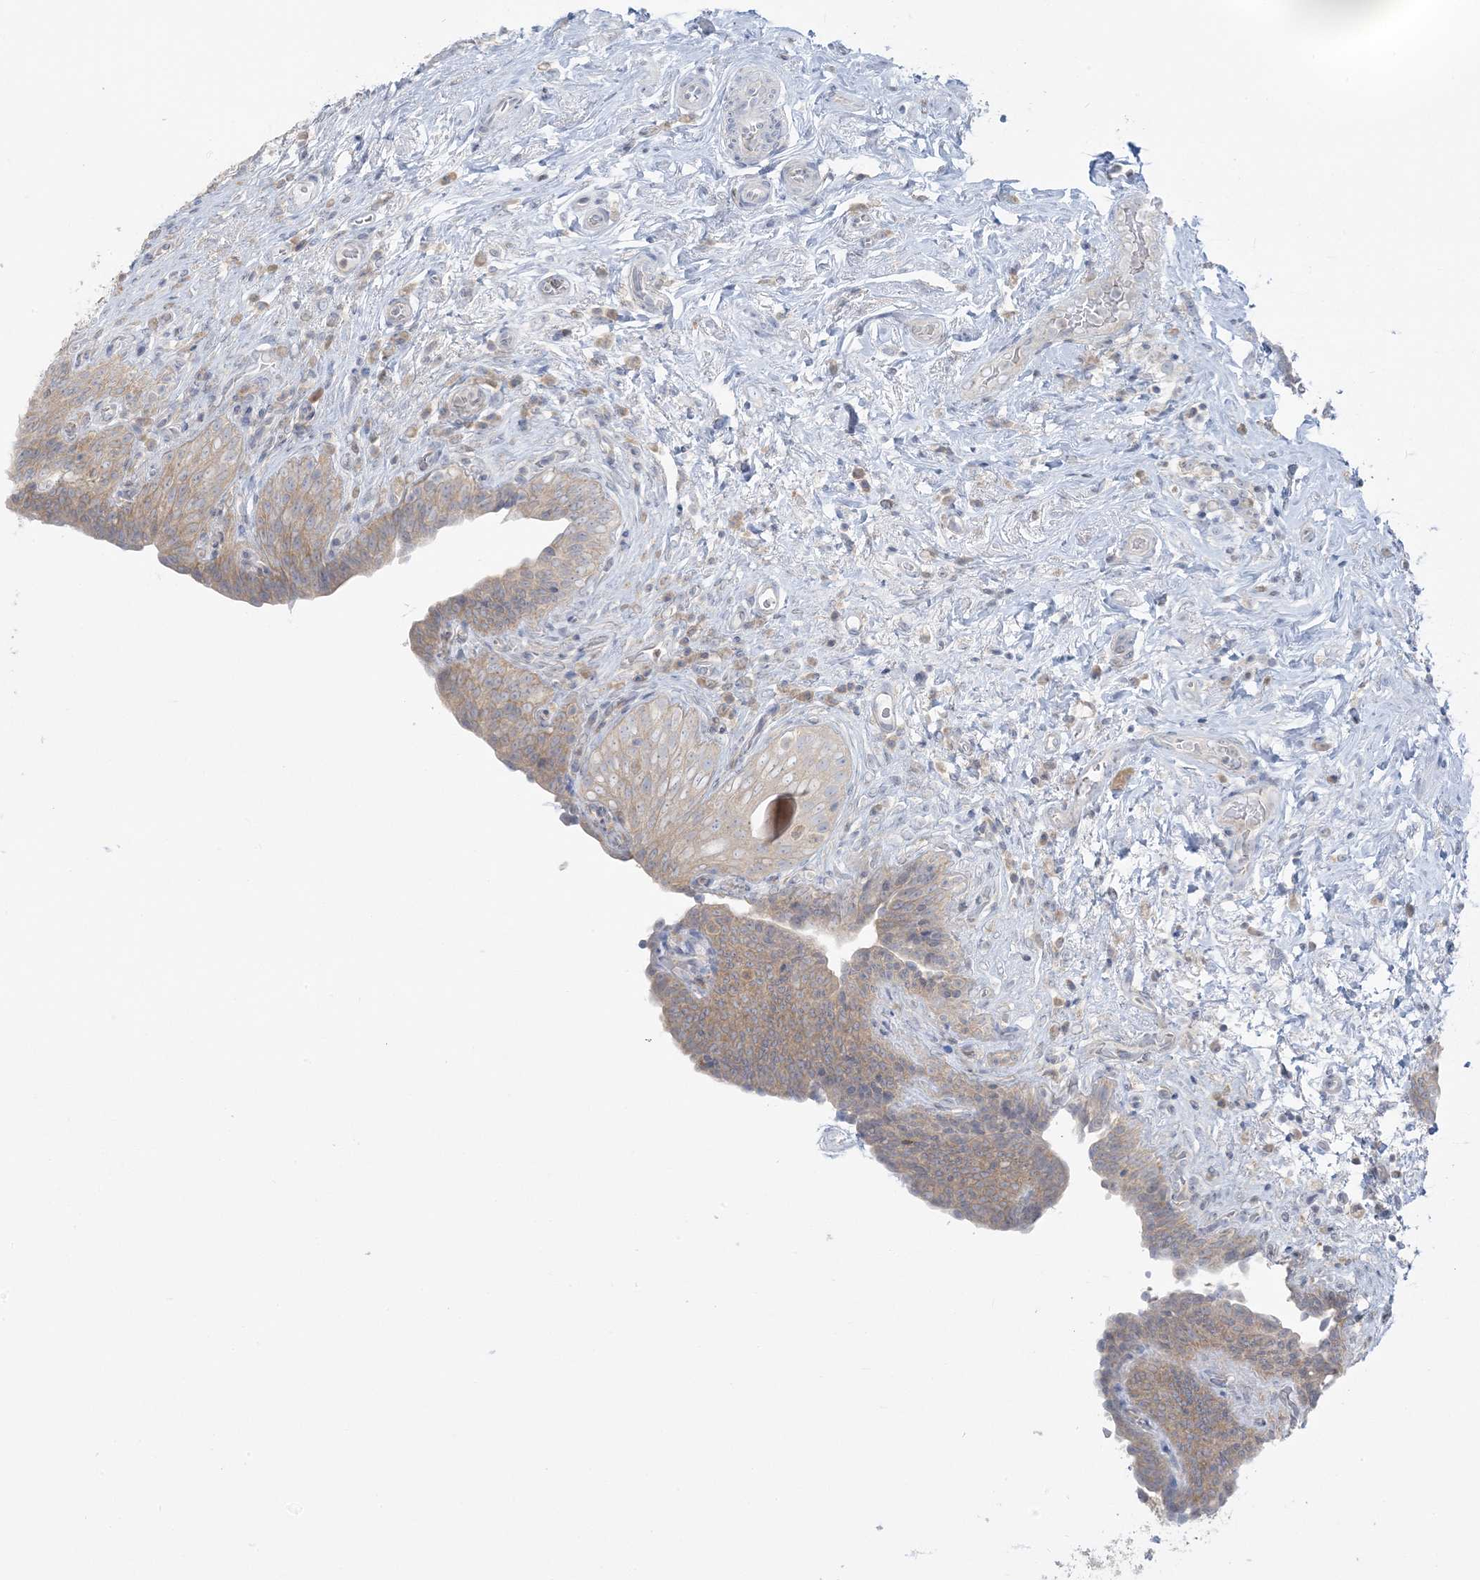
{"staining": {"intensity": "weak", "quantity": "25%-75%", "location": "cytoplasmic/membranous"}, "tissue": "urinary bladder", "cell_type": "Urothelial cells", "image_type": "normal", "snomed": [{"axis": "morphology", "description": "Normal tissue, NOS"}, {"axis": "topography", "description": "Urinary bladder"}], "caption": "Immunohistochemistry (DAB) staining of unremarkable urinary bladder displays weak cytoplasmic/membranous protein expression in about 25%-75% of urothelial cells.", "gene": "EEFSEC", "patient": {"sex": "male", "age": 83}}